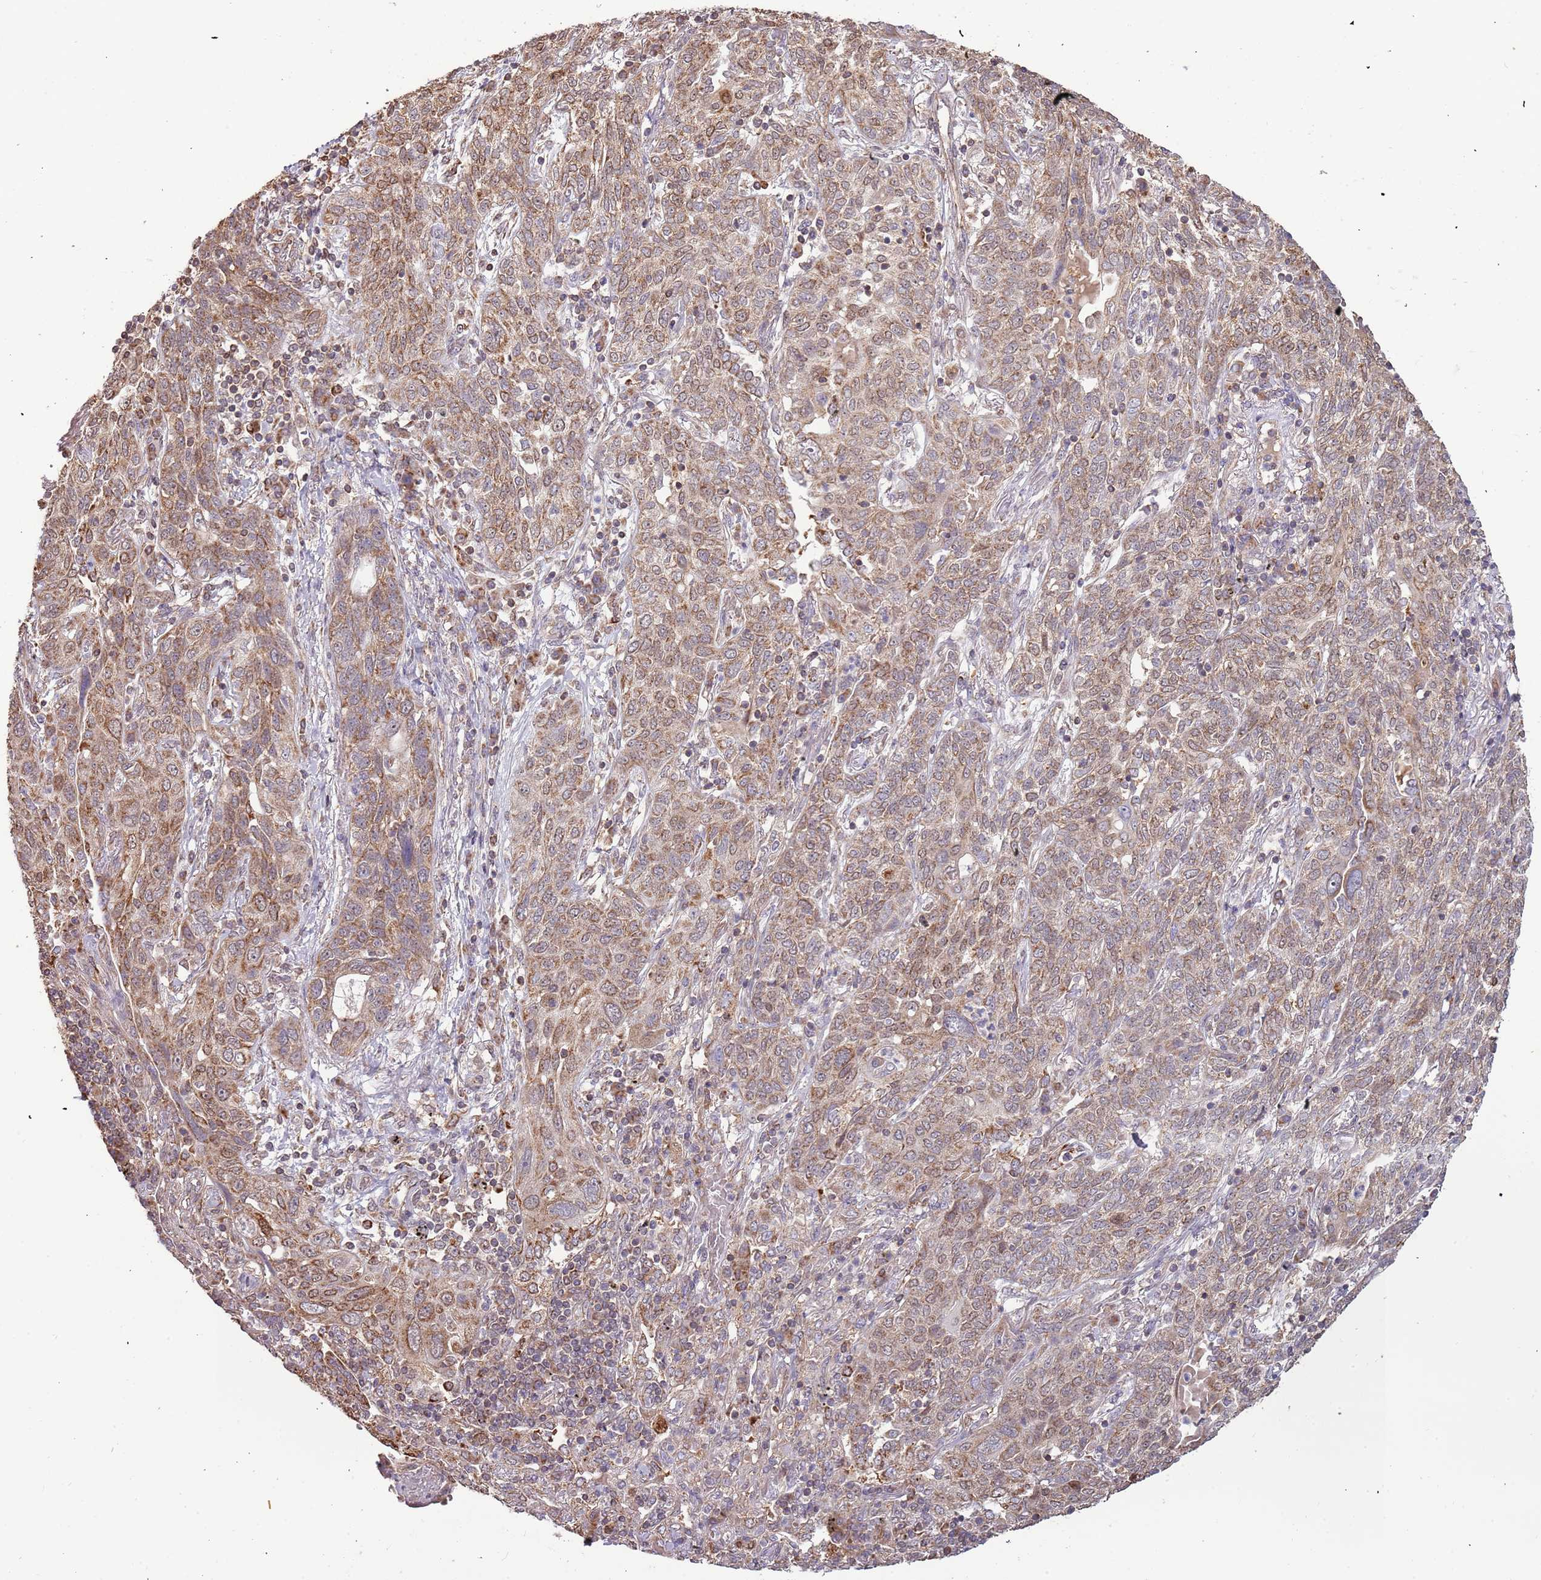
{"staining": {"intensity": "moderate", "quantity": ">75%", "location": "cytoplasmic/membranous,nuclear"}, "tissue": "lung cancer", "cell_type": "Tumor cells", "image_type": "cancer", "snomed": [{"axis": "morphology", "description": "Squamous cell carcinoma, NOS"}, {"axis": "topography", "description": "Lung"}], "caption": "Immunohistochemistry (DAB (3,3'-diaminobenzidine)) staining of human lung squamous cell carcinoma exhibits moderate cytoplasmic/membranous and nuclear protein staining in about >75% of tumor cells.", "gene": "IL17RD", "patient": {"sex": "female", "age": 70}}